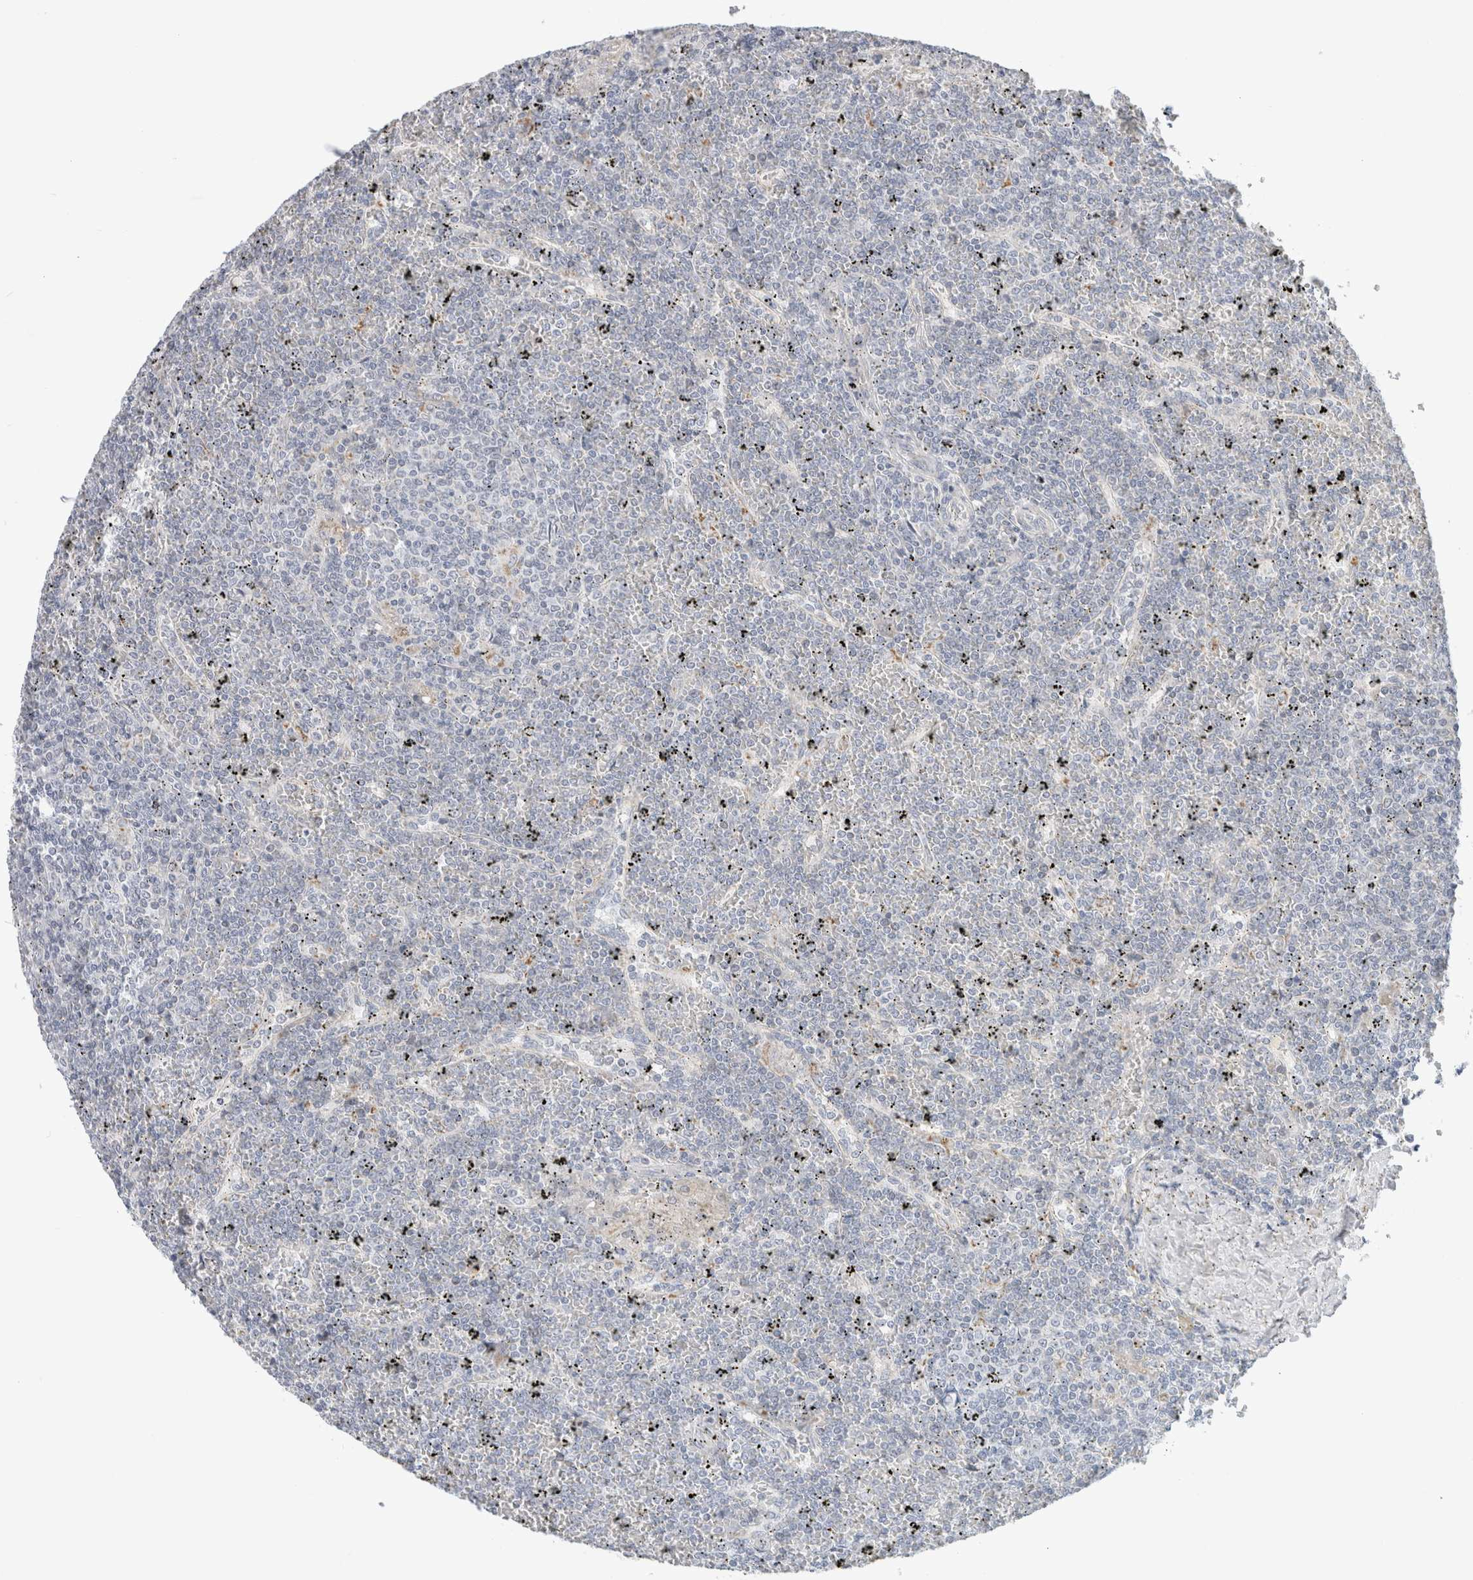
{"staining": {"intensity": "negative", "quantity": "none", "location": "none"}, "tissue": "lymphoma", "cell_type": "Tumor cells", "image_type": "cancer", "snomed": [{"axis": "morphology", "description": "Malignant lymphoma, non-Hodgkin's type, Low grade"}, {"axis": "topography", "description": "Spleen"}], "caption": "Human malignant lymphoma, non-Hodgkin's type (low-grade) stained for a protein using immunohistochemistry displays no staining in tumor cells.", "gene": "FAHD1", "patient": {"sex": "female", "age": 19}}